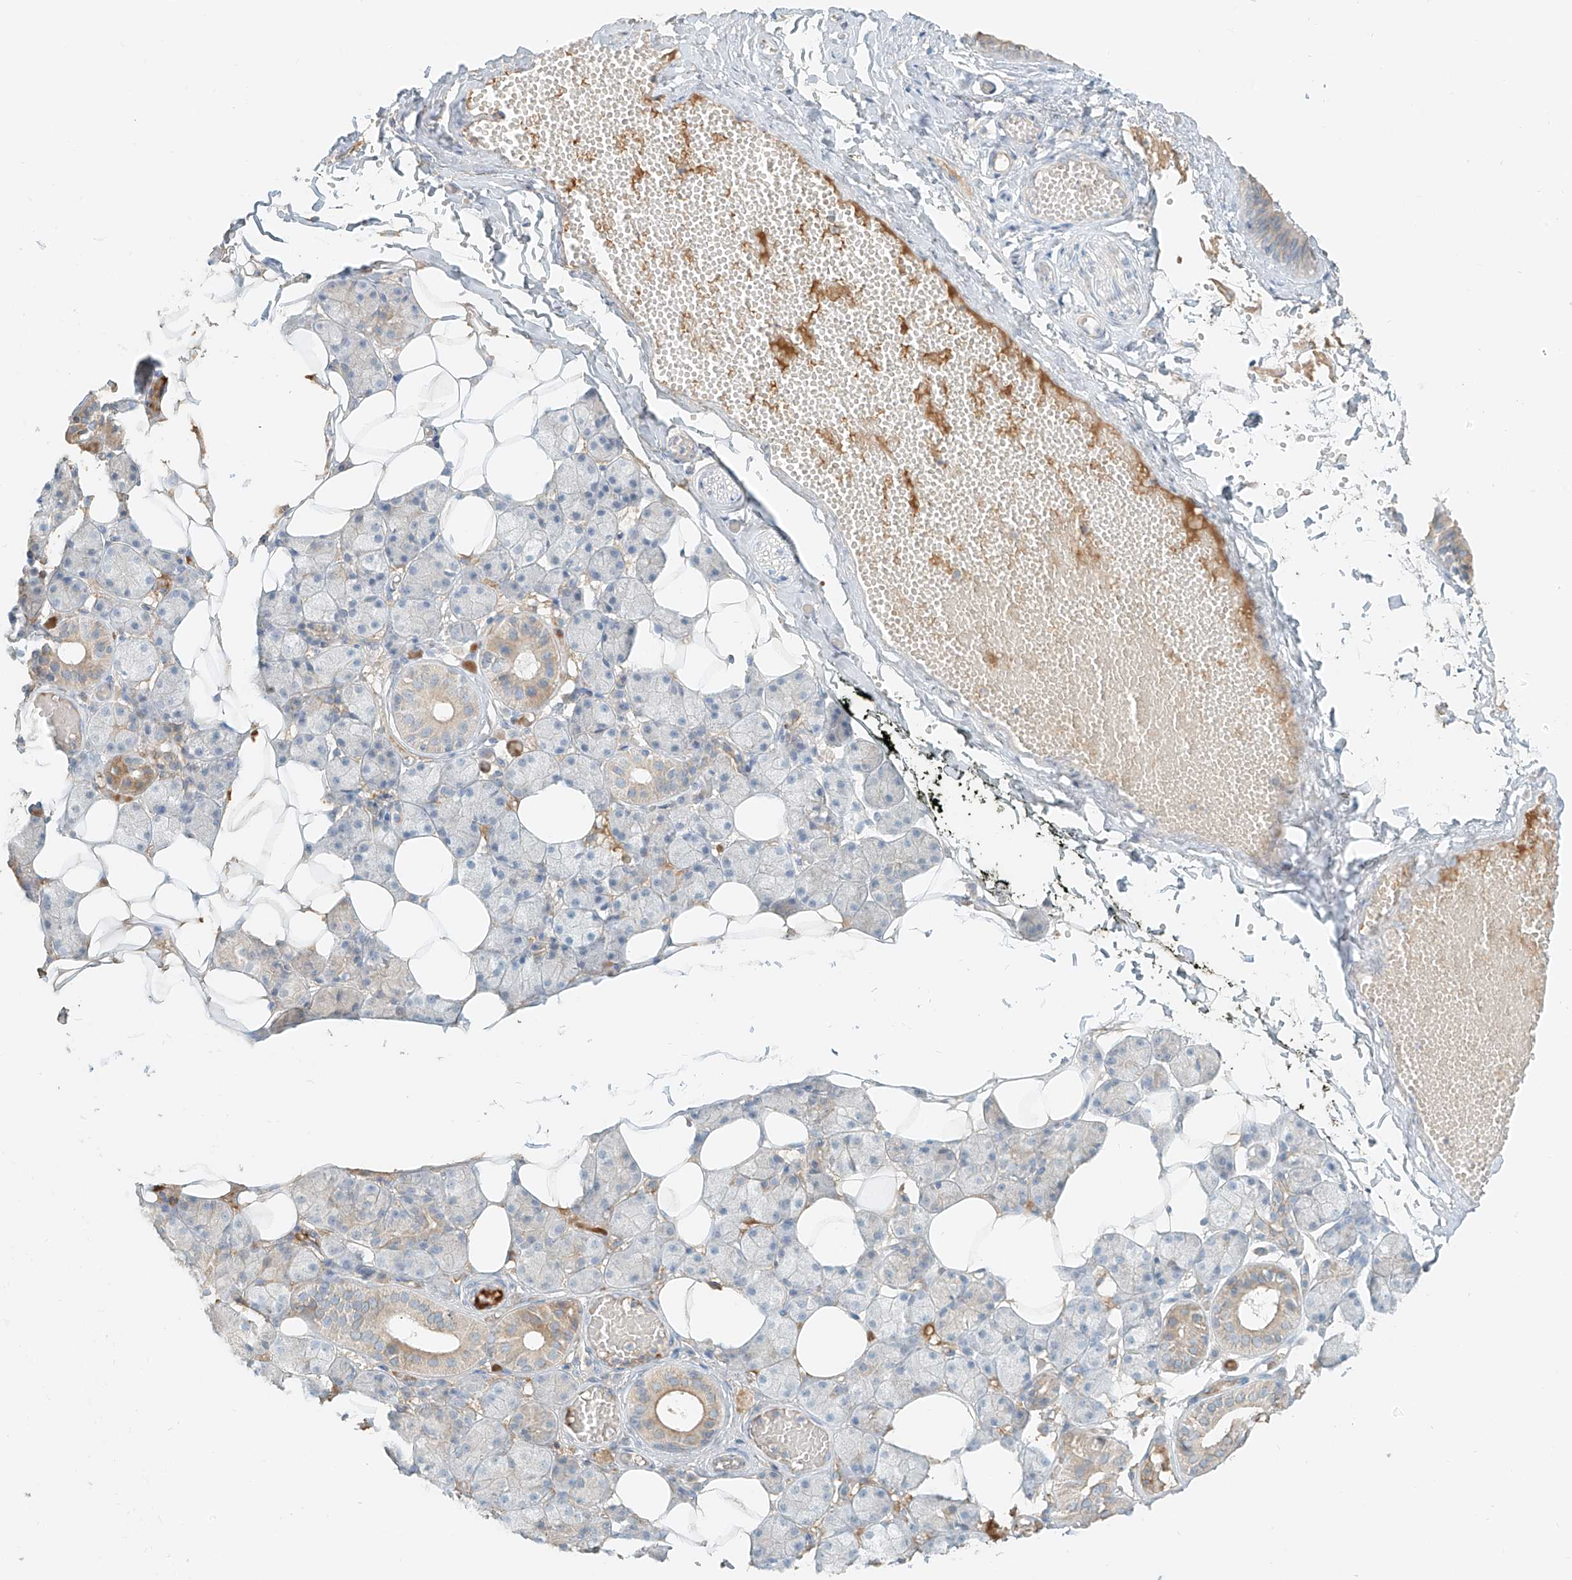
{"staining": {"intensity": "moderate", "quantity": "<25%", "location": "cytoplasmic/membranous"}, "tissue": "salivary gland", "cell_type": "Glandular cells", "image_type": "normal", "snomed": [{"axis": "morphology", "description": "Normal tissue, NOS"}, {"axis": "topography", "description": "Salivary gland"}], "caption": "Glandular cells demonstrate low levels of moderate cytoplasmic/membranous expression in about <25% of cells in unremarkable salivary gland. The staining was performed using DAB (3,3'-diaminobenzidine), with brown indicating positive protein expression. Nuclei are stained blue with hematoxylin.", "gene": "FSTL1", "patient": {"sex": "female", "age": 33}}